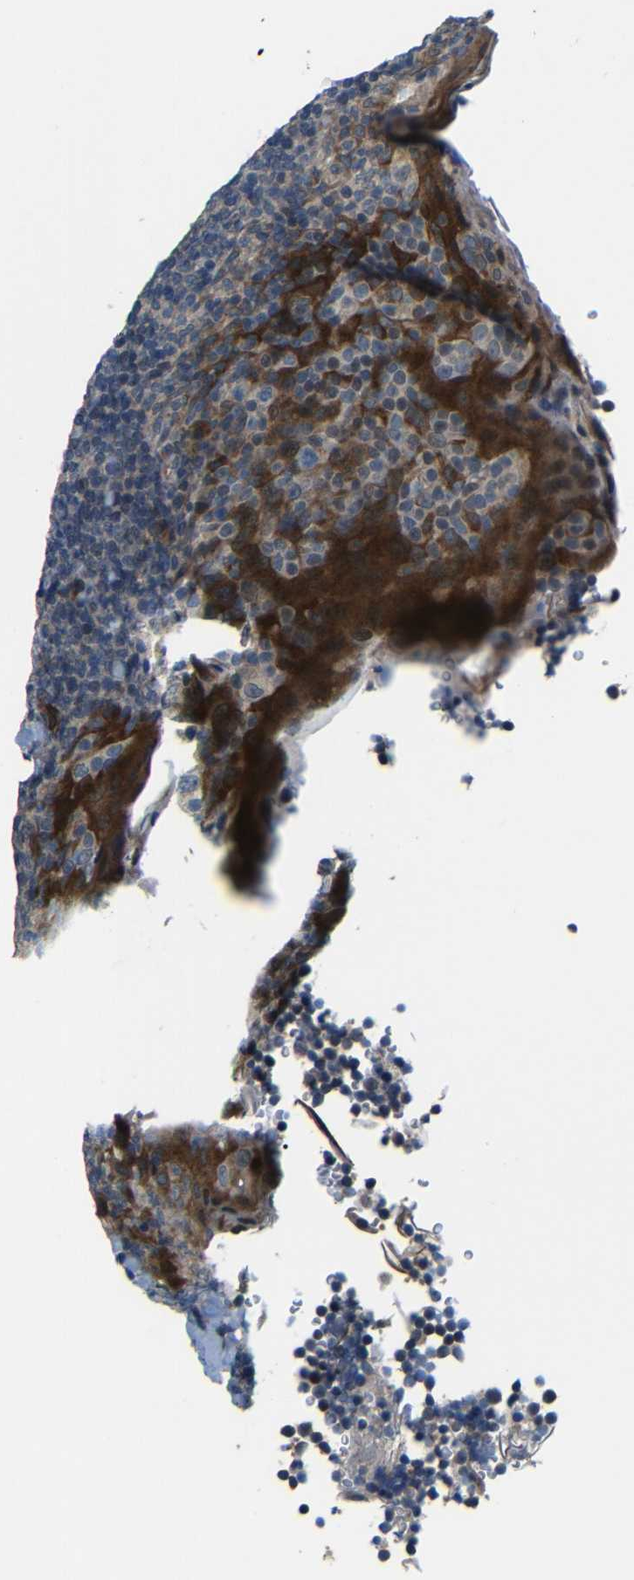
{"staining": {"intensity": "negative", "quantity": "none", "location": "none"}, "tissue": "tonsil", "cell_type": "Germinal center cells", "image_type": "normal", "snomed": [{"axis": "morphology", "description": "Normal tissue, NOS"}, {"axis": "topography", "description": "Tonsil"}], "caption": "Immunohistochemistry (IHC) photomicrograph of unremarkable tonsil: tonsil stained with DAB (3,3'-diaminobenzidine) displays no significant protein positivity in germinal center cells. The staining is performed using DAB brown chromogen with nuclei counter-stained in using hematoxylin.", "gene": "SYDE1", "patient": {"sex": "male", "age": 17}}